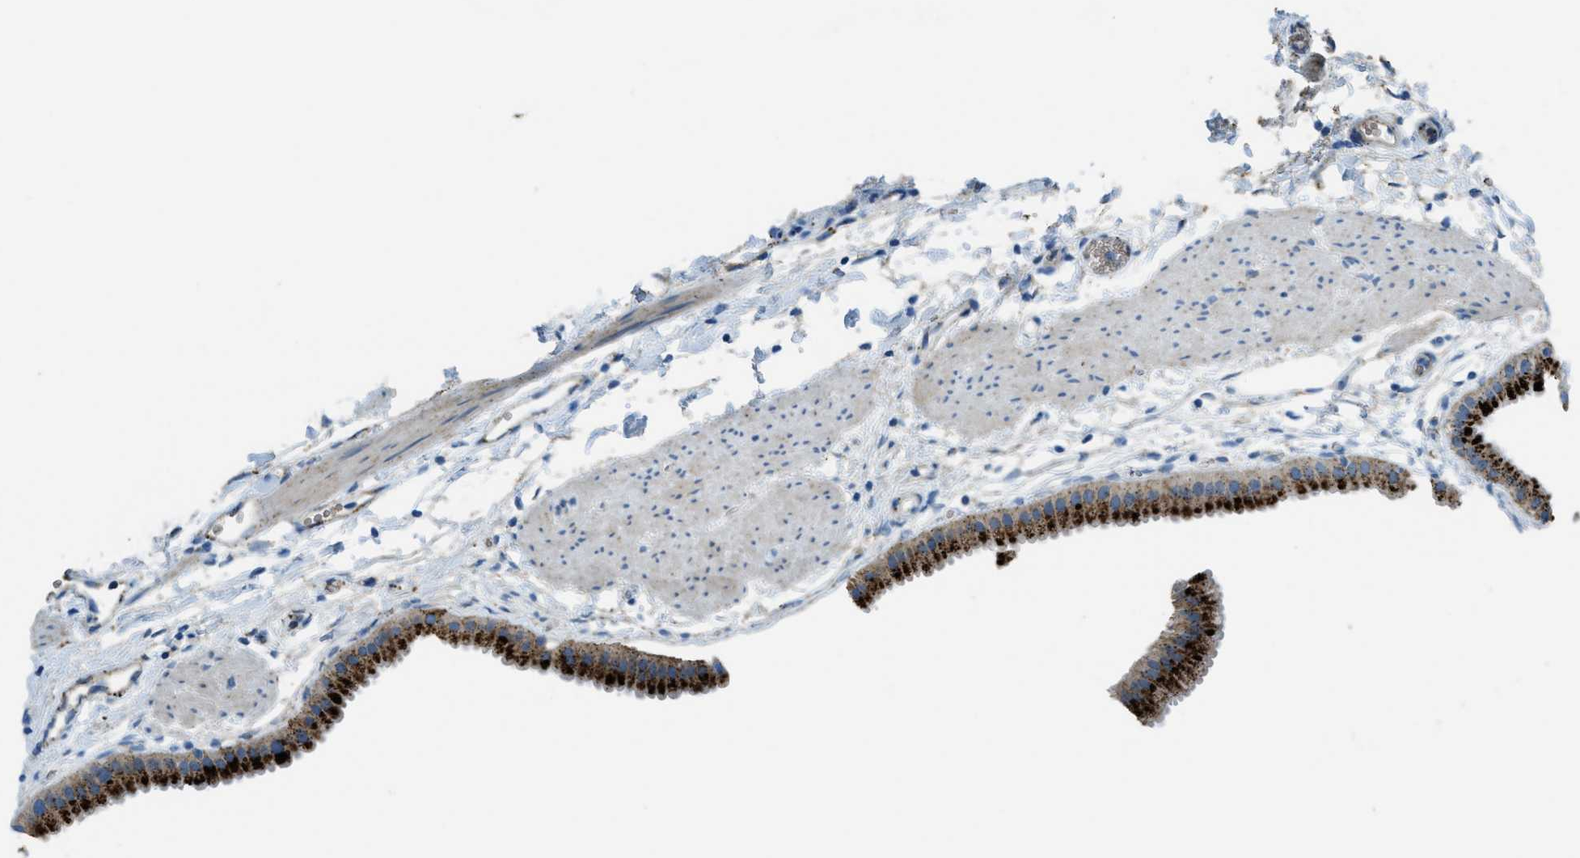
{"staining": {"intensity": "strong", "quantity": ">75%", "location": "cytoplasmic/membranous"}, "tissue": "gallbladder", "cell_type": "Glandular cells", "image_type": "normal", "snomed": [{"axis": "morphology", "description": "Normal tissue, NOS"}, {"axis": "topography", "description": "Gallbladder"}], "caption": "IHC (DAB (3,3'-diaminobenzidine)) staining of unremarkable human gallbladder exhibits strong cytoplasmic/membranous protein expression in approximately >75% of glandular cells.", "gene": "SCARB2", "patient": {"sex": "female", "age": 64}}